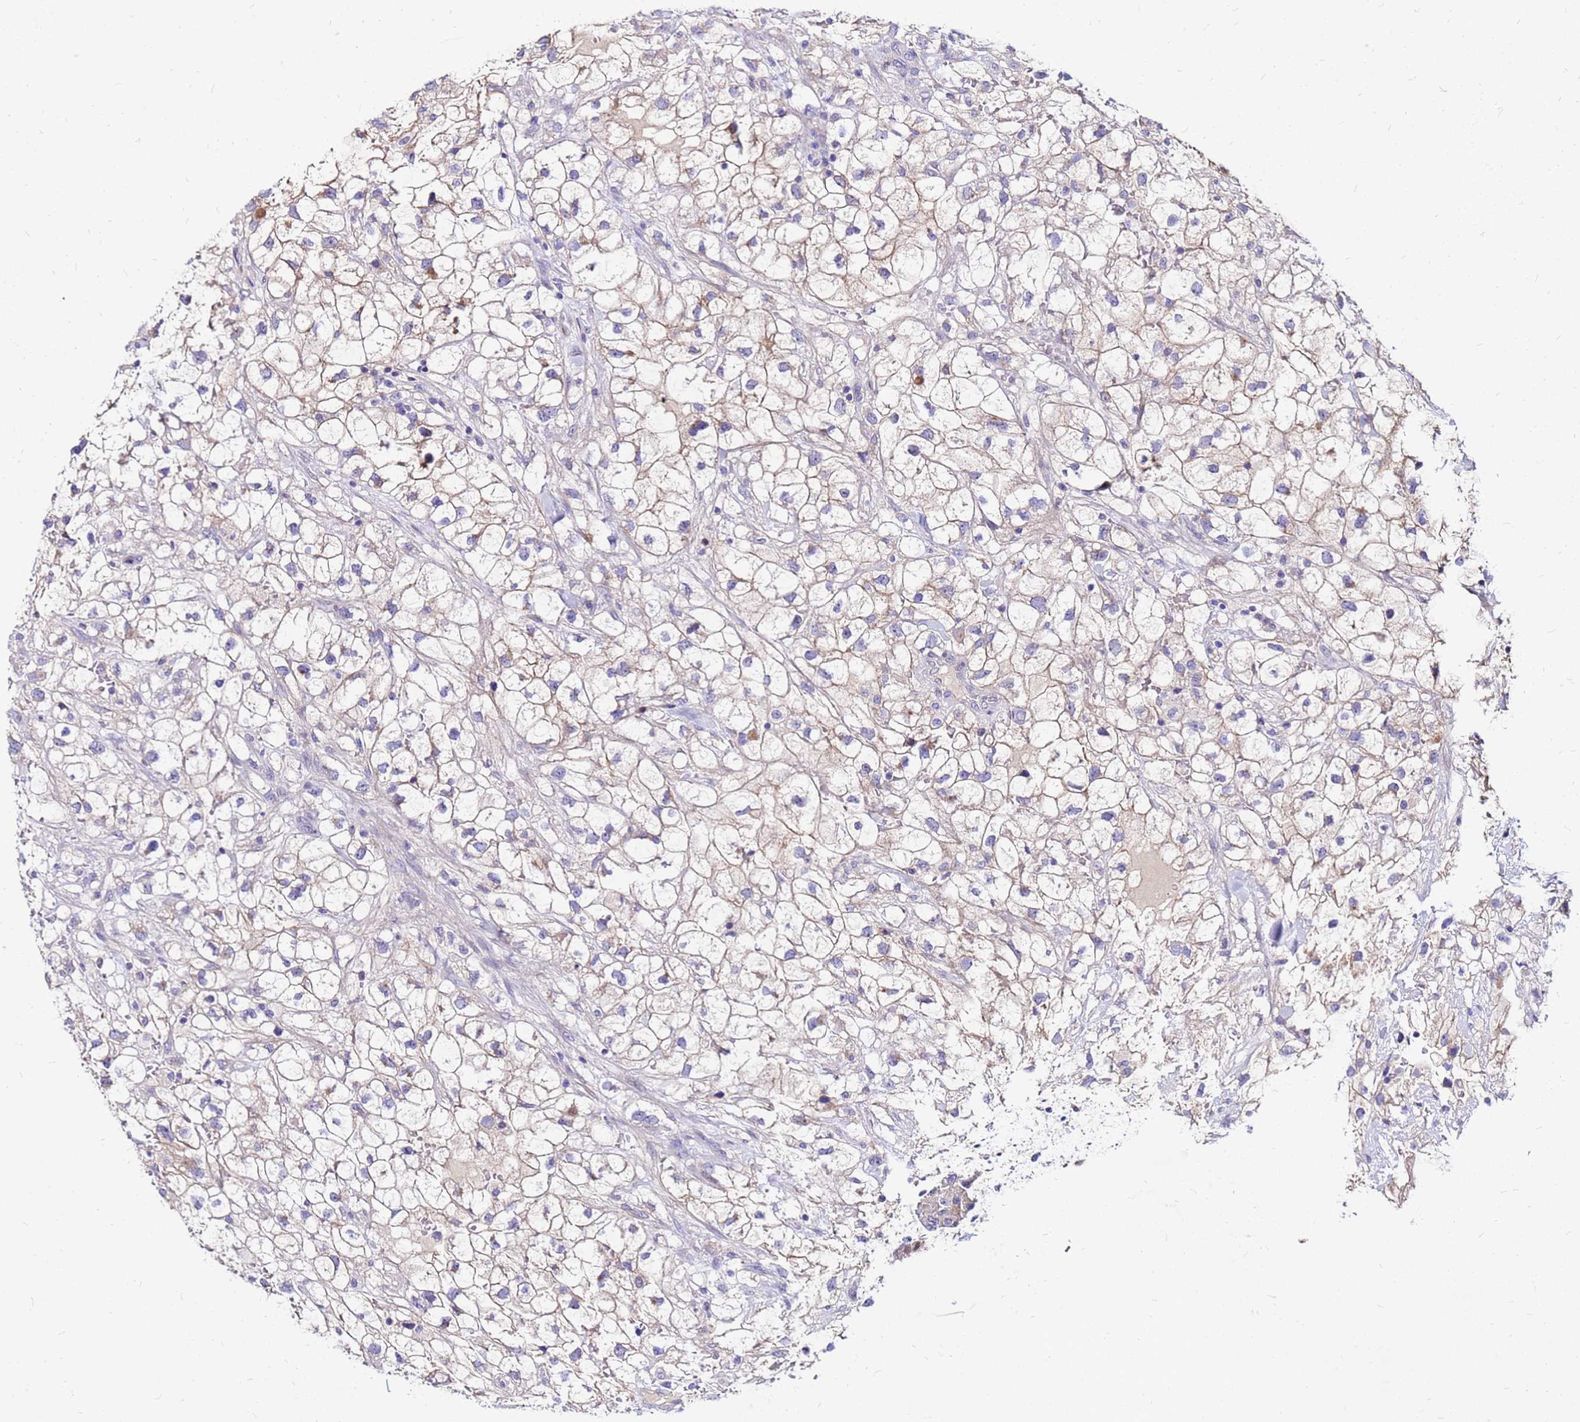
{"staining": {"intensity": "weak", "quantity": "<25%", "location": "cytoplasmic/membranous"}, "tissue": "renal cancer", "cell_type": "Tumor cells", "image_type": "cancer", "snomed": [{"axis": "morphology", "description": "Adenocarcinoma, NOS"}, {"axis": "topography", "description": "Kidney"}], "caption": "DAB (3,3'-diaminobenzidine) immunohistochemical staining of human adenocarcinoma (renal) shows no significant staining in tumor cells.", "gene": "ARHGEF5", "patient": {"sex": "male", "age": 59}}